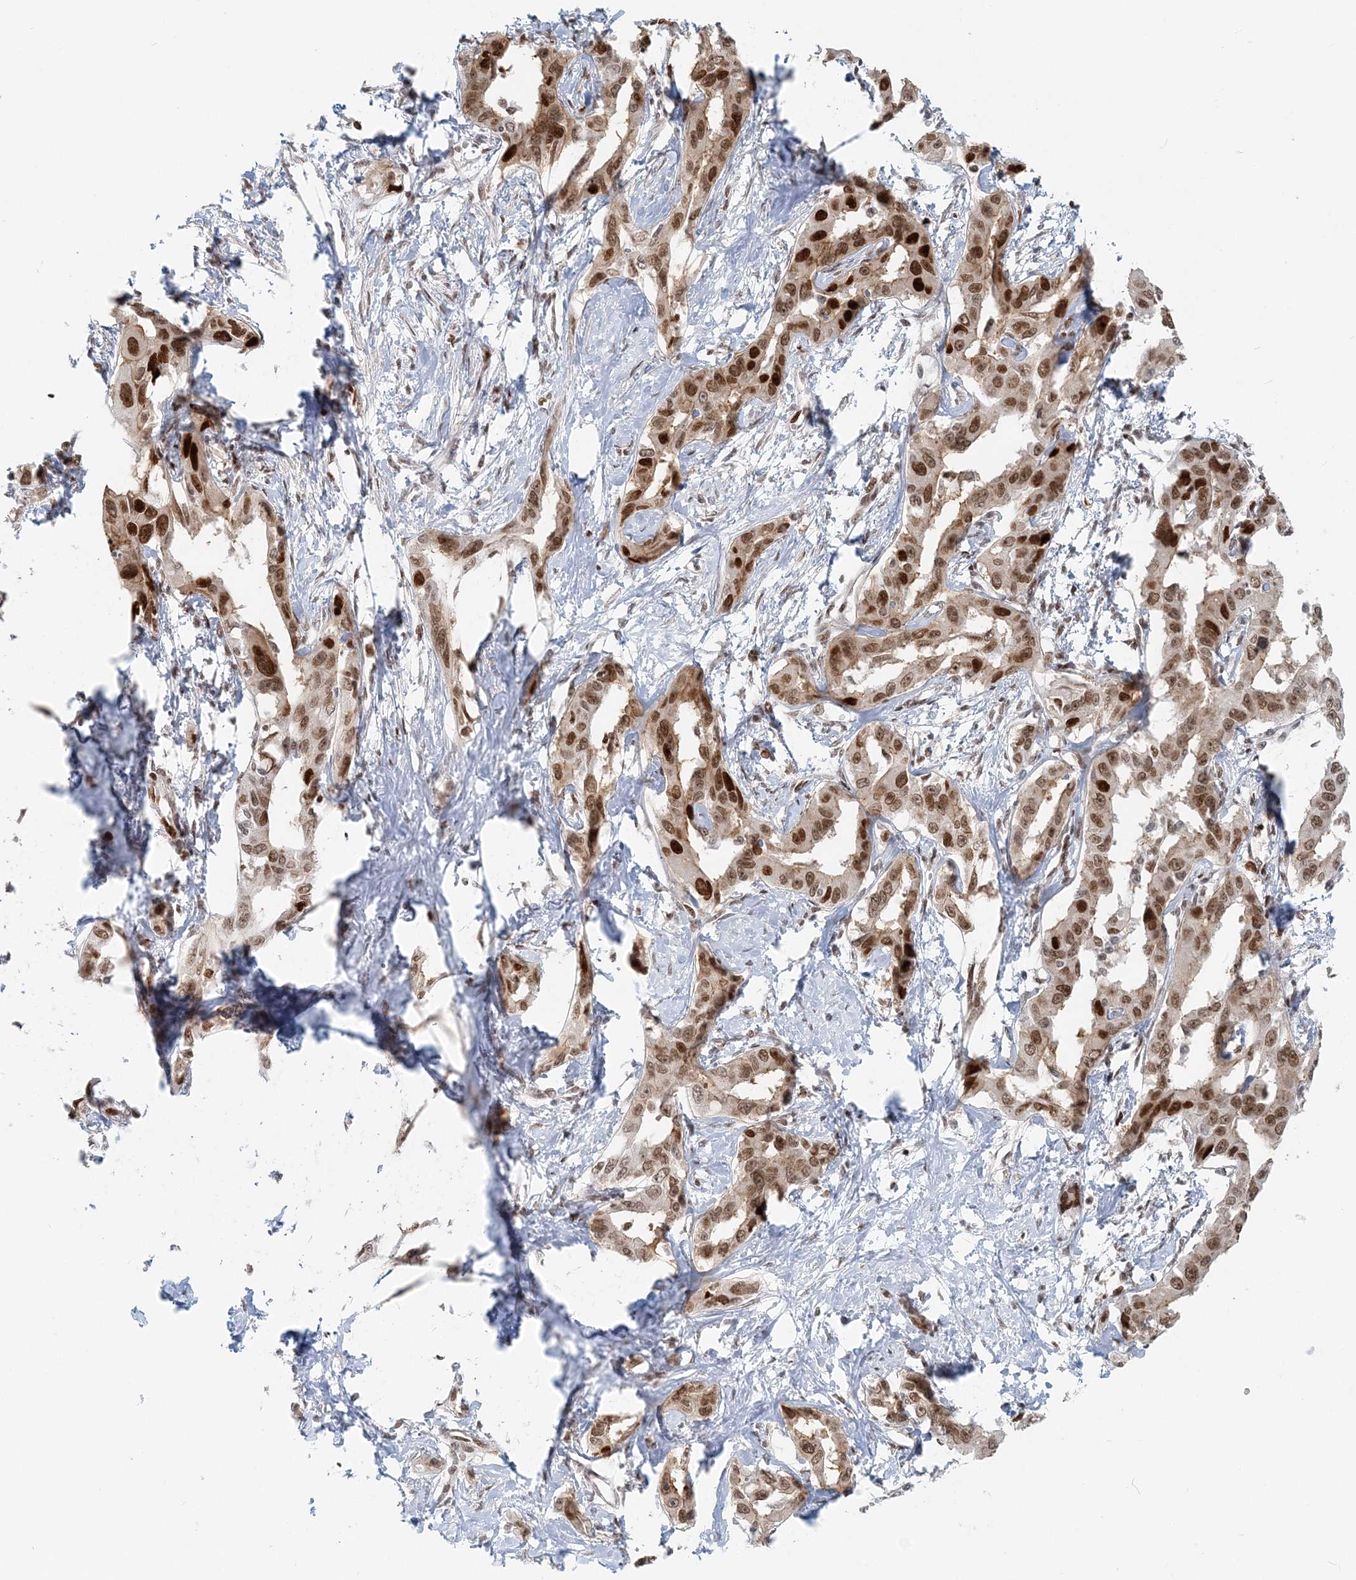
{"staining": {"intensity": "moderate", "quantity": ">75%", "location": "nuclear"}, "tissue": "liver cancer", "cell_type": "Tumor cells", "image_type": "cancer", "snomed": [{"axis": "morphology", "description": "Cholangiocarcinoma"}, {"axis": "topography", "description": "Liver"}], "caption": "Immunohistochemistry histopathology image of liver cancer stained for a protein (brown), which demonstrates medium levels of moderate nuclear expression in about >75% of tumor cells.", "gene": "BAZ1B", "patient": {"sex": "male", "age": 59}}